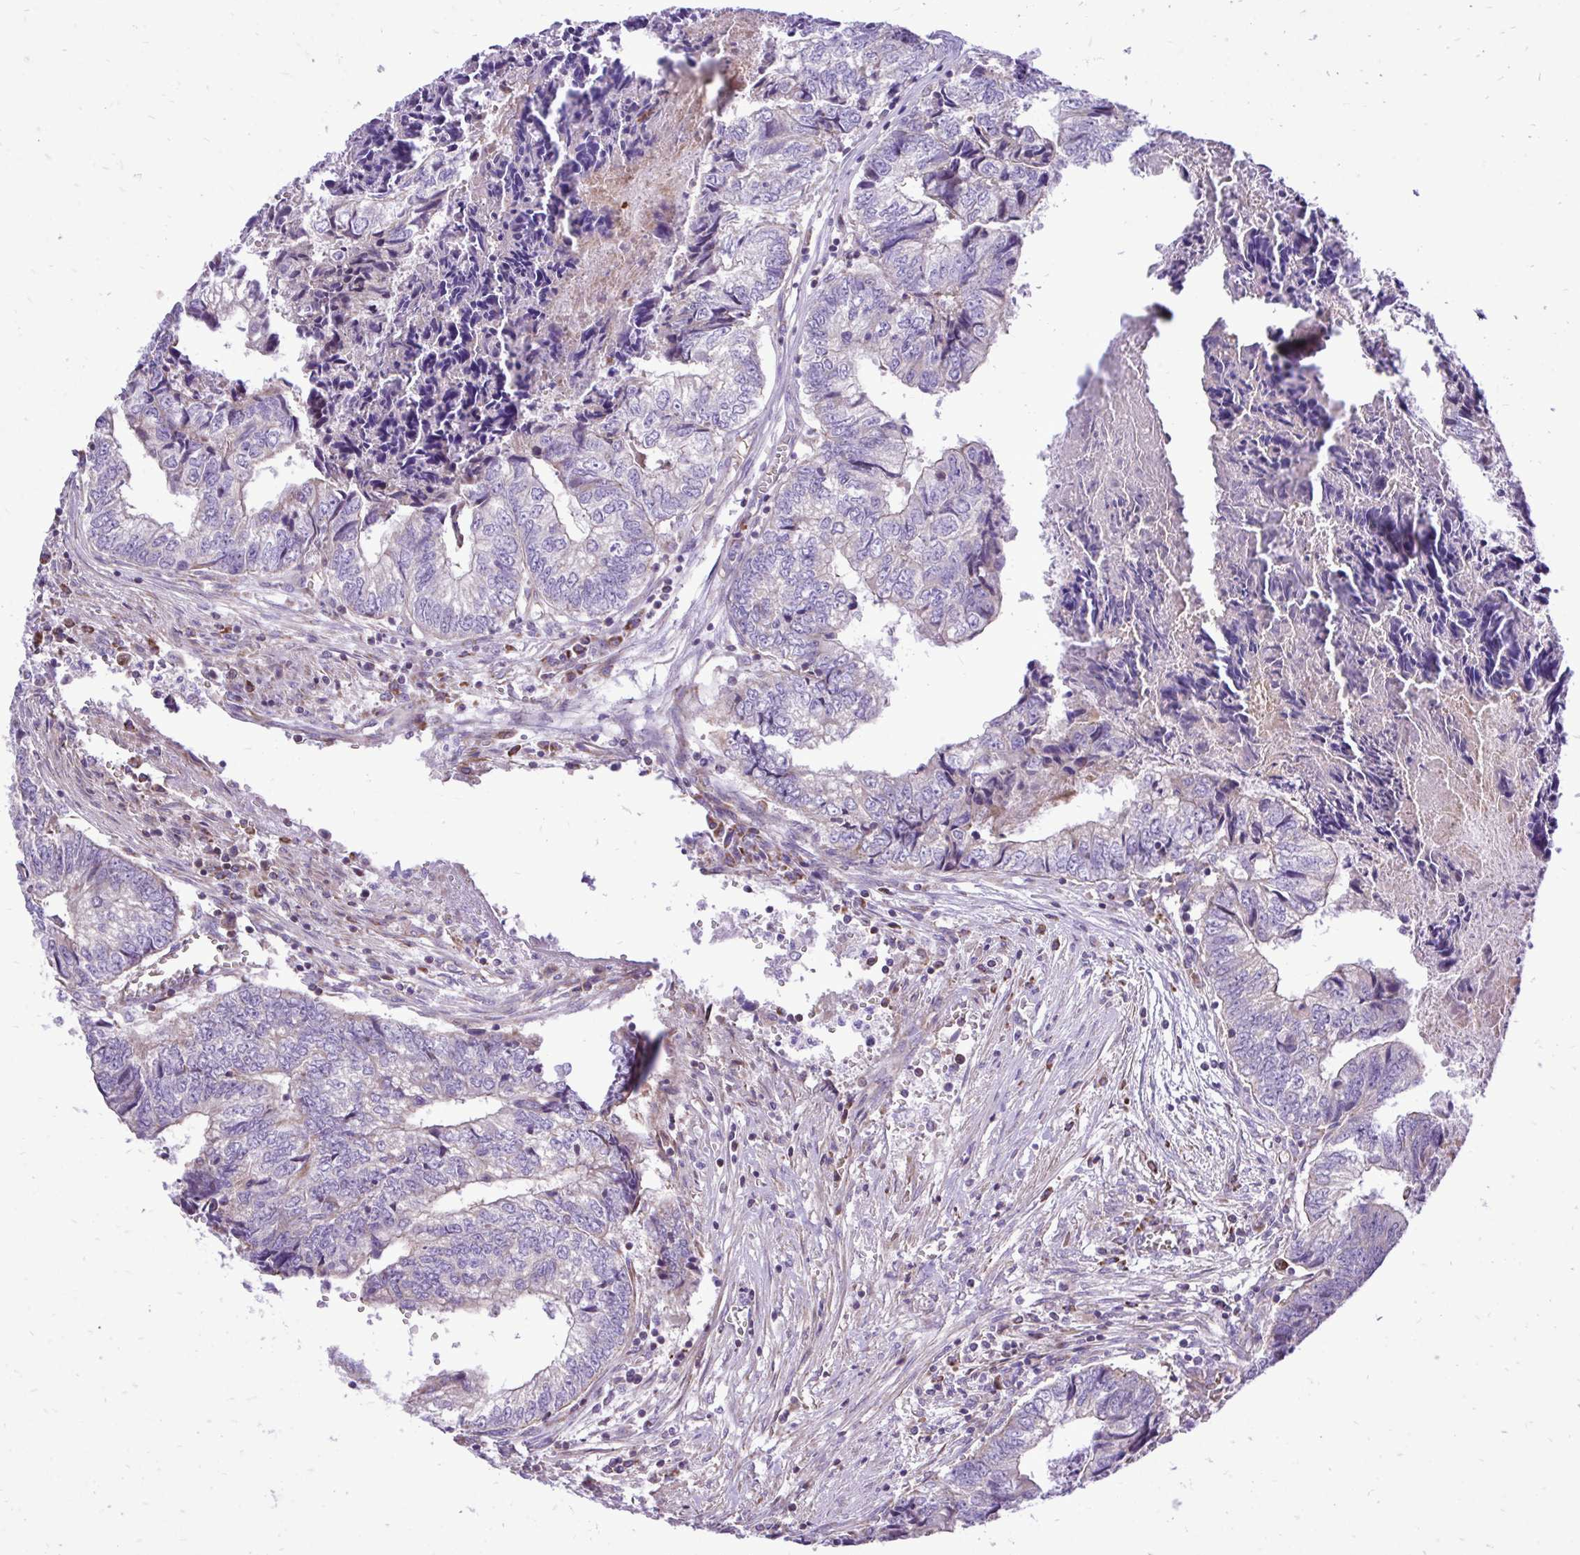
{"staining": {"intensity": "negative", "quantity": "none", "location": "none"}, "tissue": "colorectal cancer", "cell_type": "Tumor cells", "image_type": "cancer", "snomed": [{"axis": "morphology", "description": "Adenocarcinoma, NOS"}, {"axis": "topography", "description": "Colon"}], "caption": "DAB (3,3'-diaminobenzidine) immunohistochemical staining of colorectal cancer demonstrates no significant staining in tumor cells. (Immunohistochemistry, brightfield microscopy, high magnification).", "gene": "ATP13A2", "patient": {"sex": "male", "age": 86}}